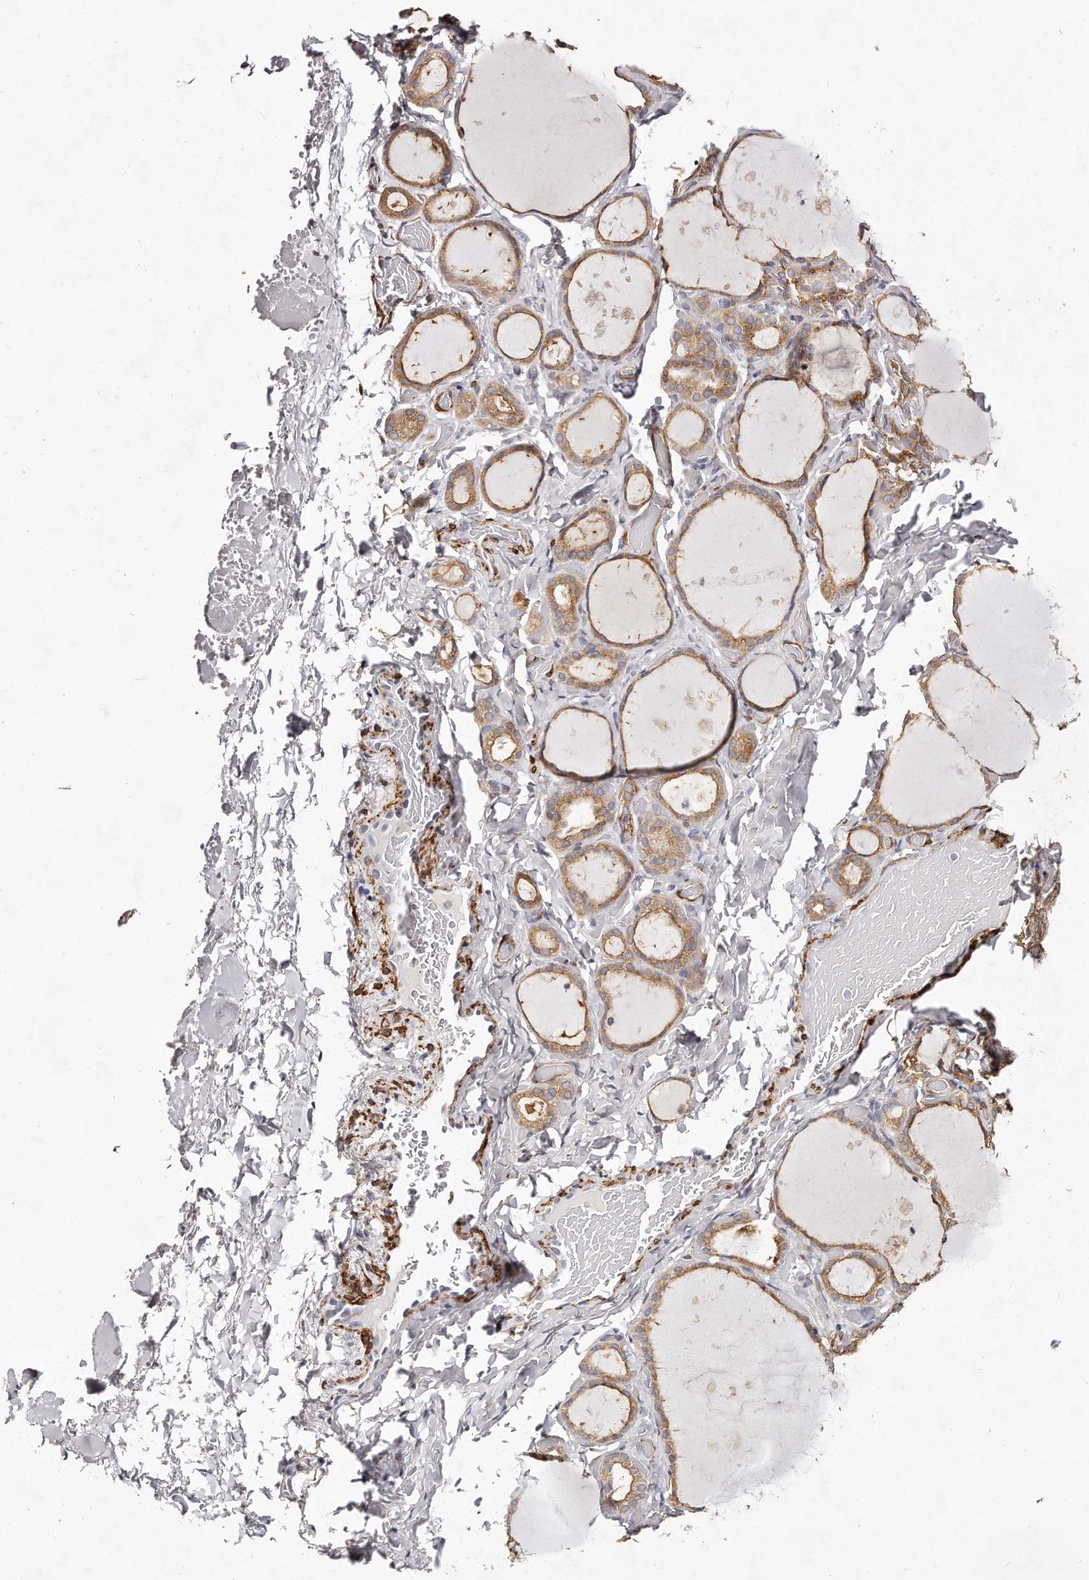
{"staining": {"intensity": "moderate", "quantity": ">75%", "location": "cytoplasmic/membranous"}, "tissue": "thyroid gland", "cell_type": "Glandular cells", "image_type": "normal", "snomed": [{"axis": "morphology", "description": "Normal tissue, NOS"}, {"axis": "topography", "description": "Thyroid gland"}], "caption": "The image reveals immunohistochemical staining of unremarkable thyroid gland. There is moderate cytoplasmic/membranous positivity is present in approximately >75% of glandular cells.", "gene": "LMOD1", "patient": {"sex": "female", "age": 44}}